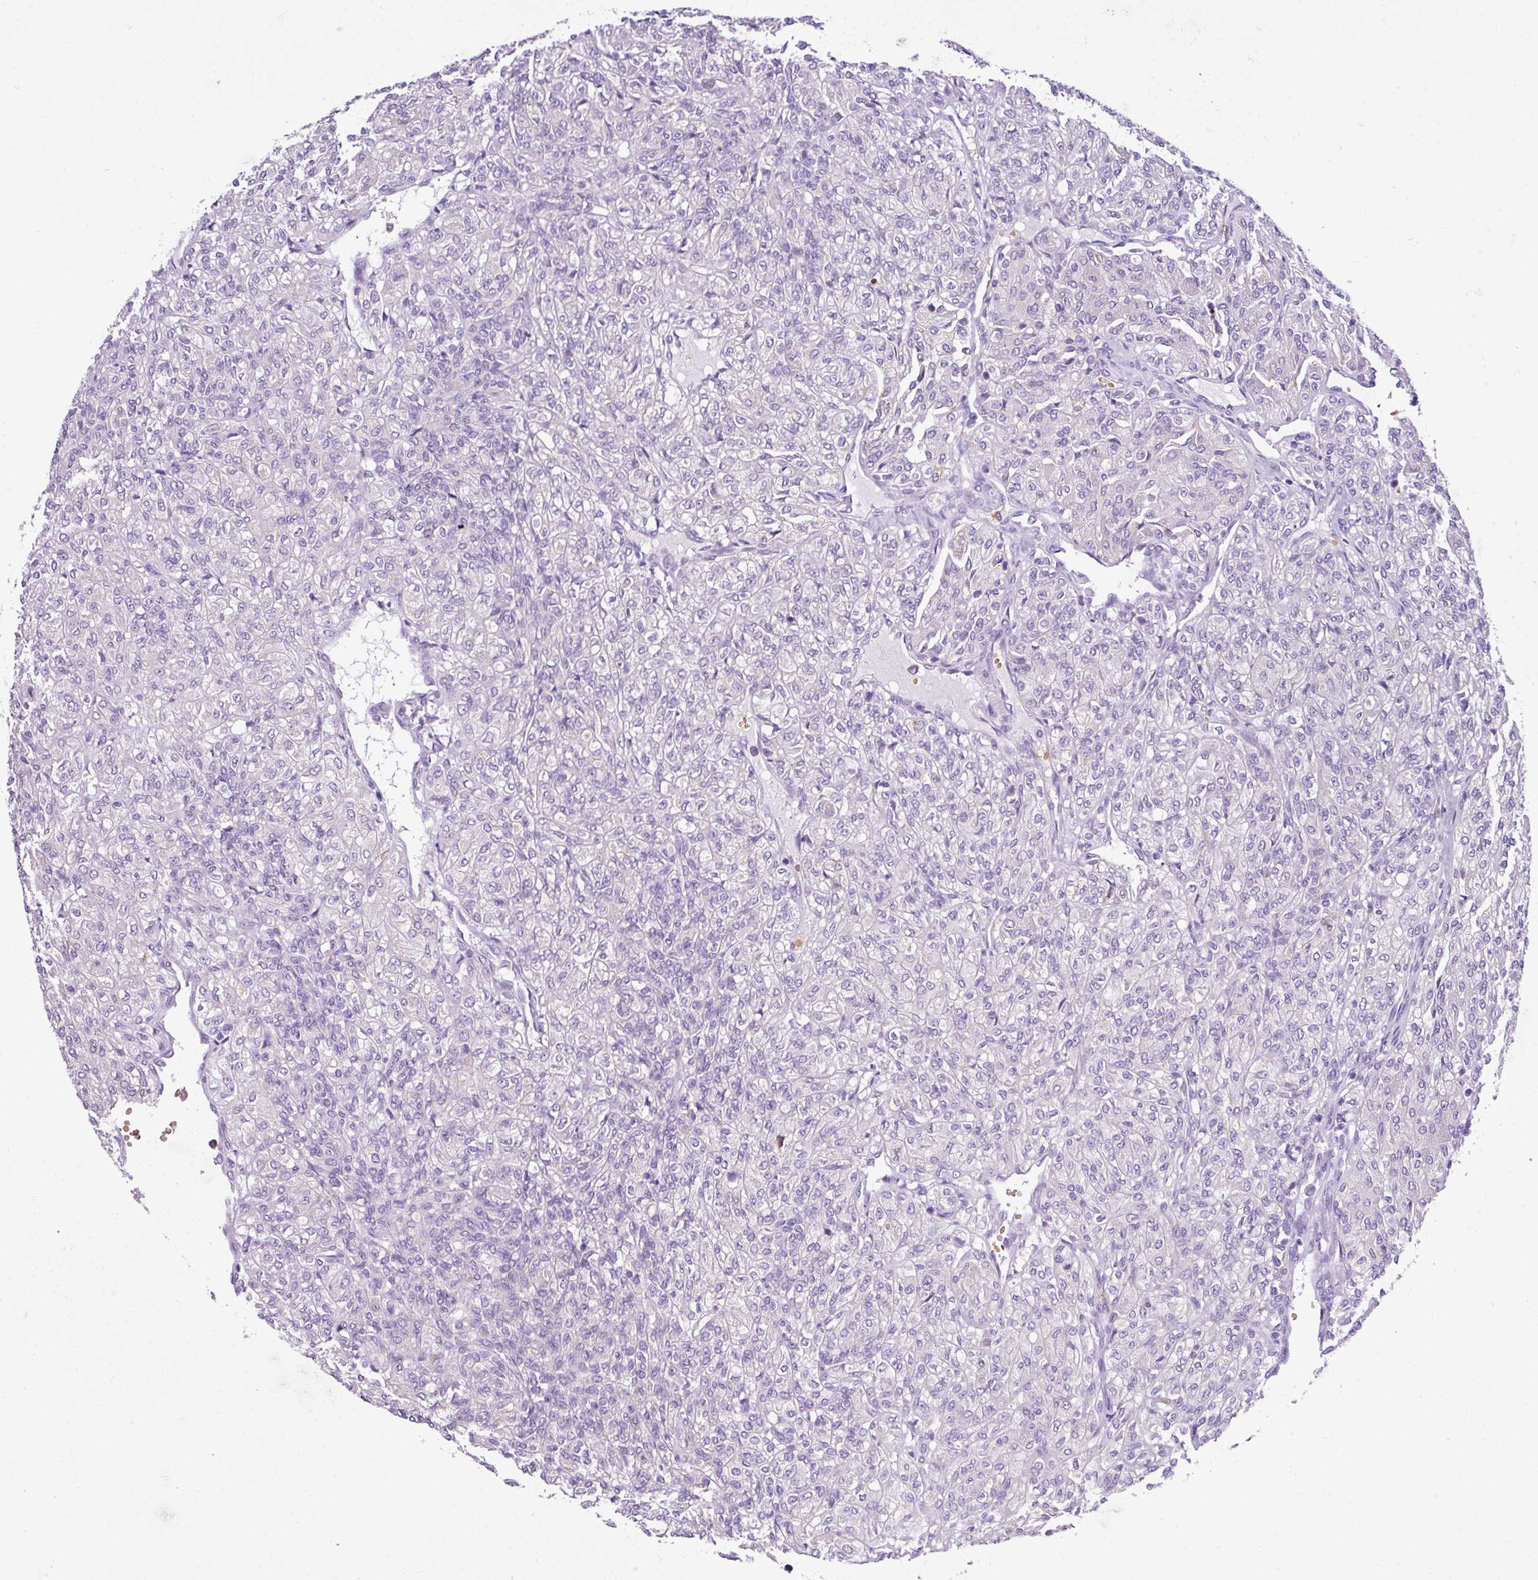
{"staining": {"intensity": "negative", "quantity": "none", "location": "none"}, "tissue": "renal cancer", "cell_type": "Tumor cells", "image_type": "cancer", "snomed": [{"axis": "morphology", "description": "Adenocarcinoma, NOS"}, {"axis": "topography", "description": "Kidney"}], "caption": "The photomicrograph displays no staining of tumor cells in renal adenocarcinoma. Brightfield microscopy of immunohistochemistry stained with DAB (3,3'-diaminobenzidine) (brown) and hematoxylin (blue), captured at high magnification.", "gene": "MGAT4B", "patient": {"sex": "male", "age": 77}}